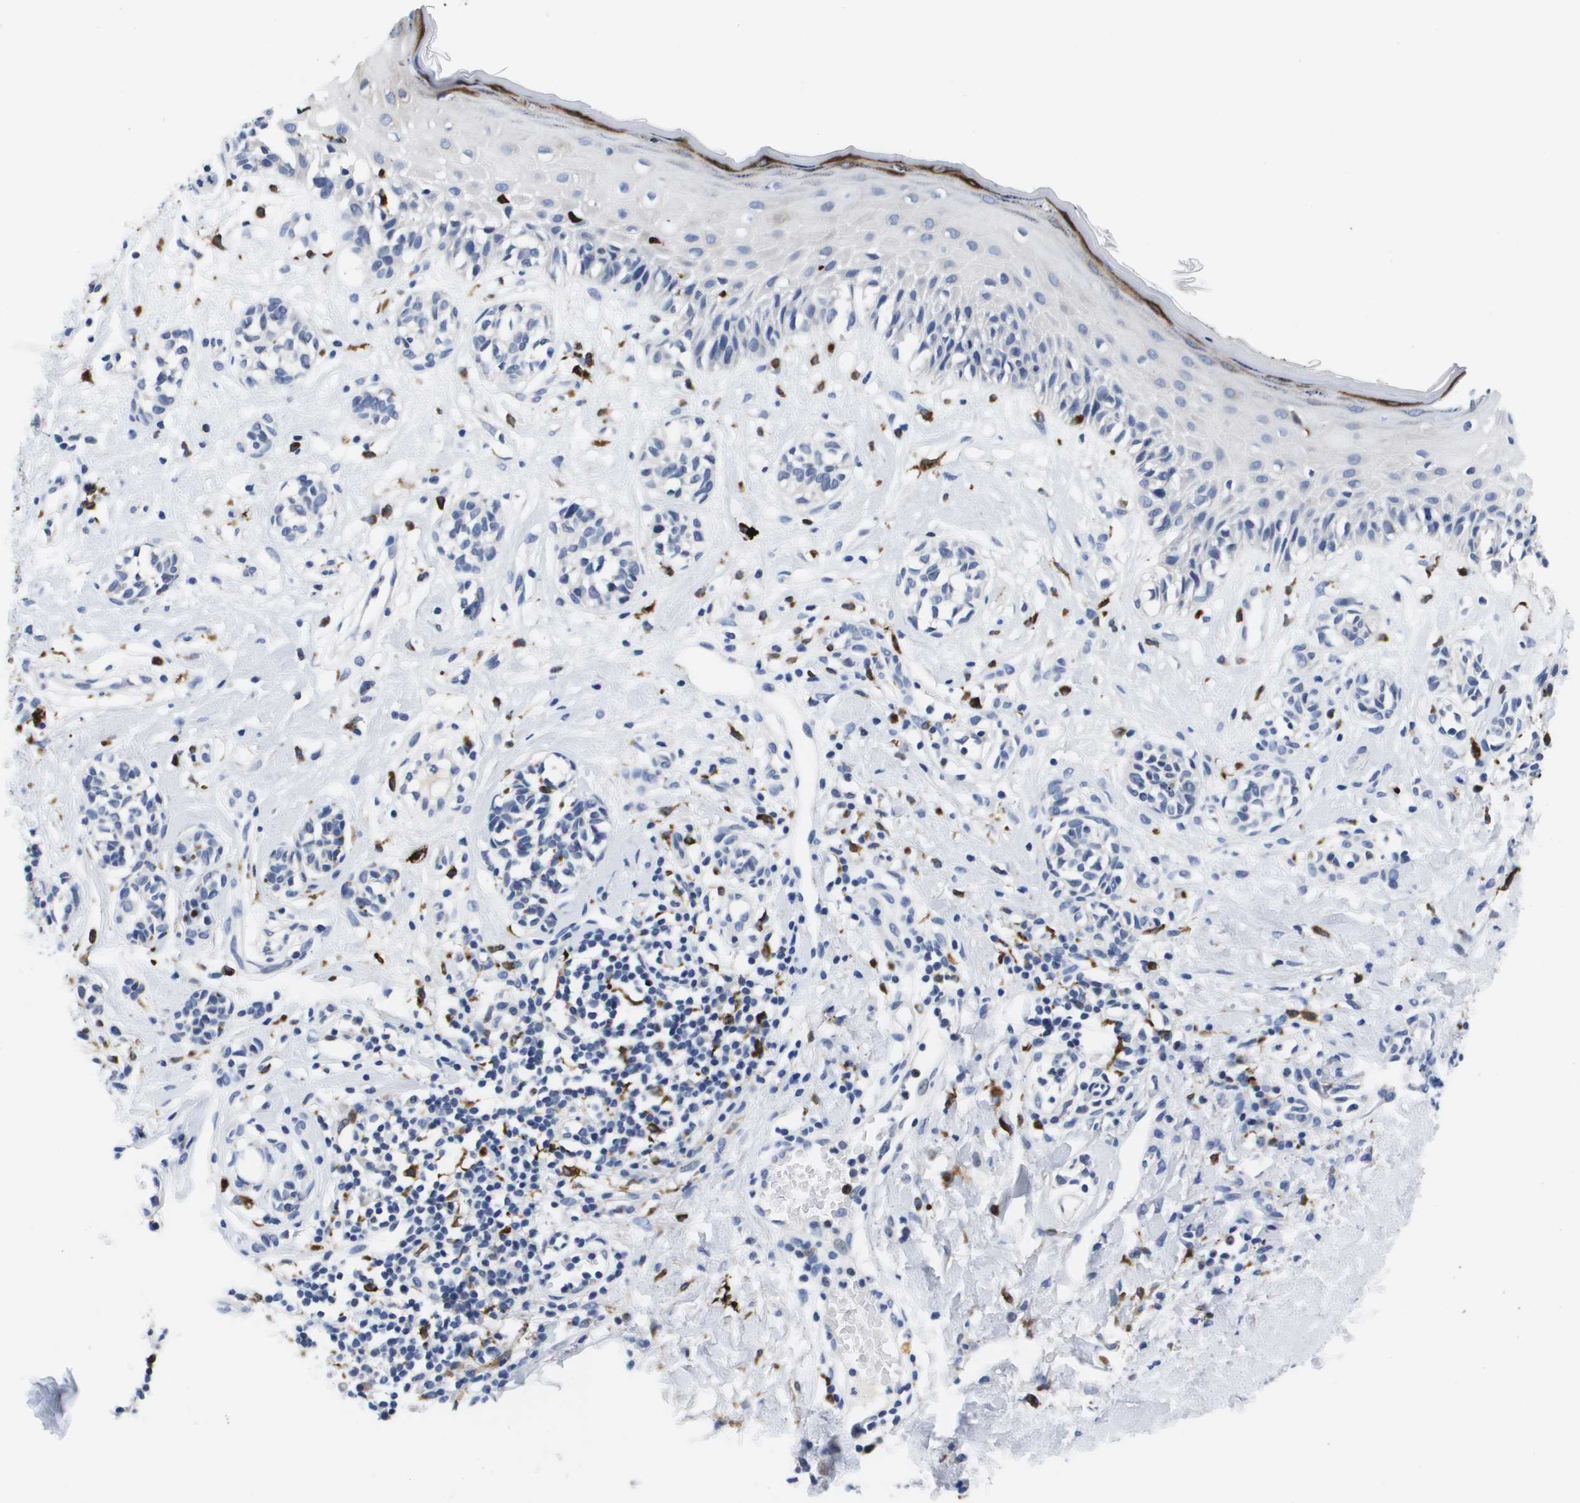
{"staining": {"intensity": "negative", "quantity": "none", "location": "none"}, "tissue": "melanoma", "cell_type": "Tumor cells", "image_type": "cancer", "snomed": [{"axis": "morphology", "description": "Malignant melanoma, NOS"}, {"axis": "topography", "description": "Skin"}], "caption": "A high-resolution micrograph shows immunohistochemistry staining of malignant melanoma, which shows no significant positivity in tumor cells.", "gene": "HMOX1", "patient": {"sex": "male", "age": 64}}